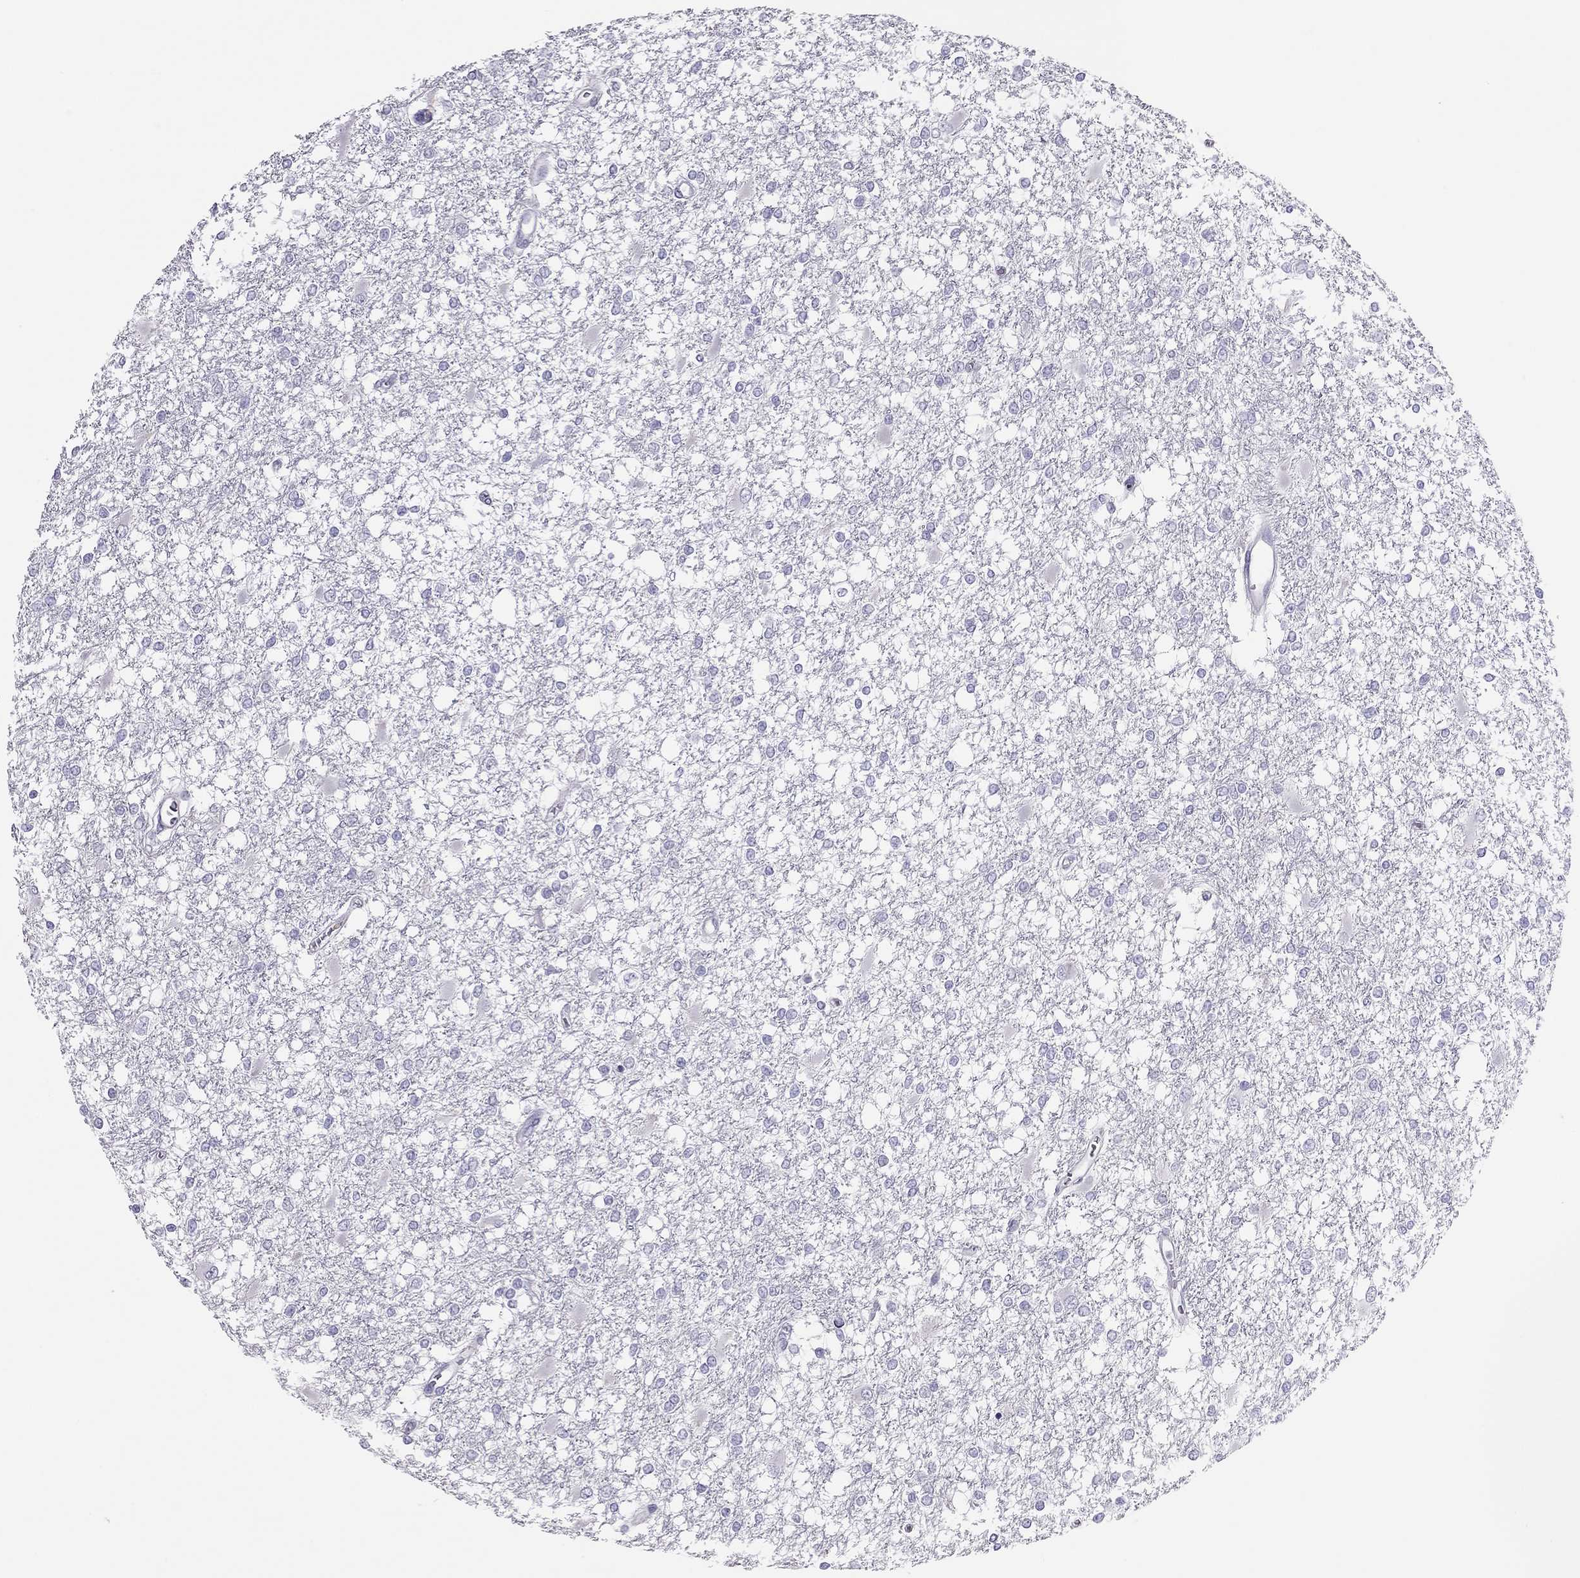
{"staining": {"intensity": "negative", "quantity": "none", "location": "none"}, "tissue": "glioma", "cell_type": "Tumor cells", "image_type": "cancer", "snomed": [{"axis": "morphology", "description": "Glioma, malignant, High grade"}, {"axis": "topography", "description": "Cerebral cortex"}], "caption": "A histopathology image of human glioma is negative for staining in tumor cells.", "gene": "SPATA12", "patient": {"sex": "male", "age": 79}}